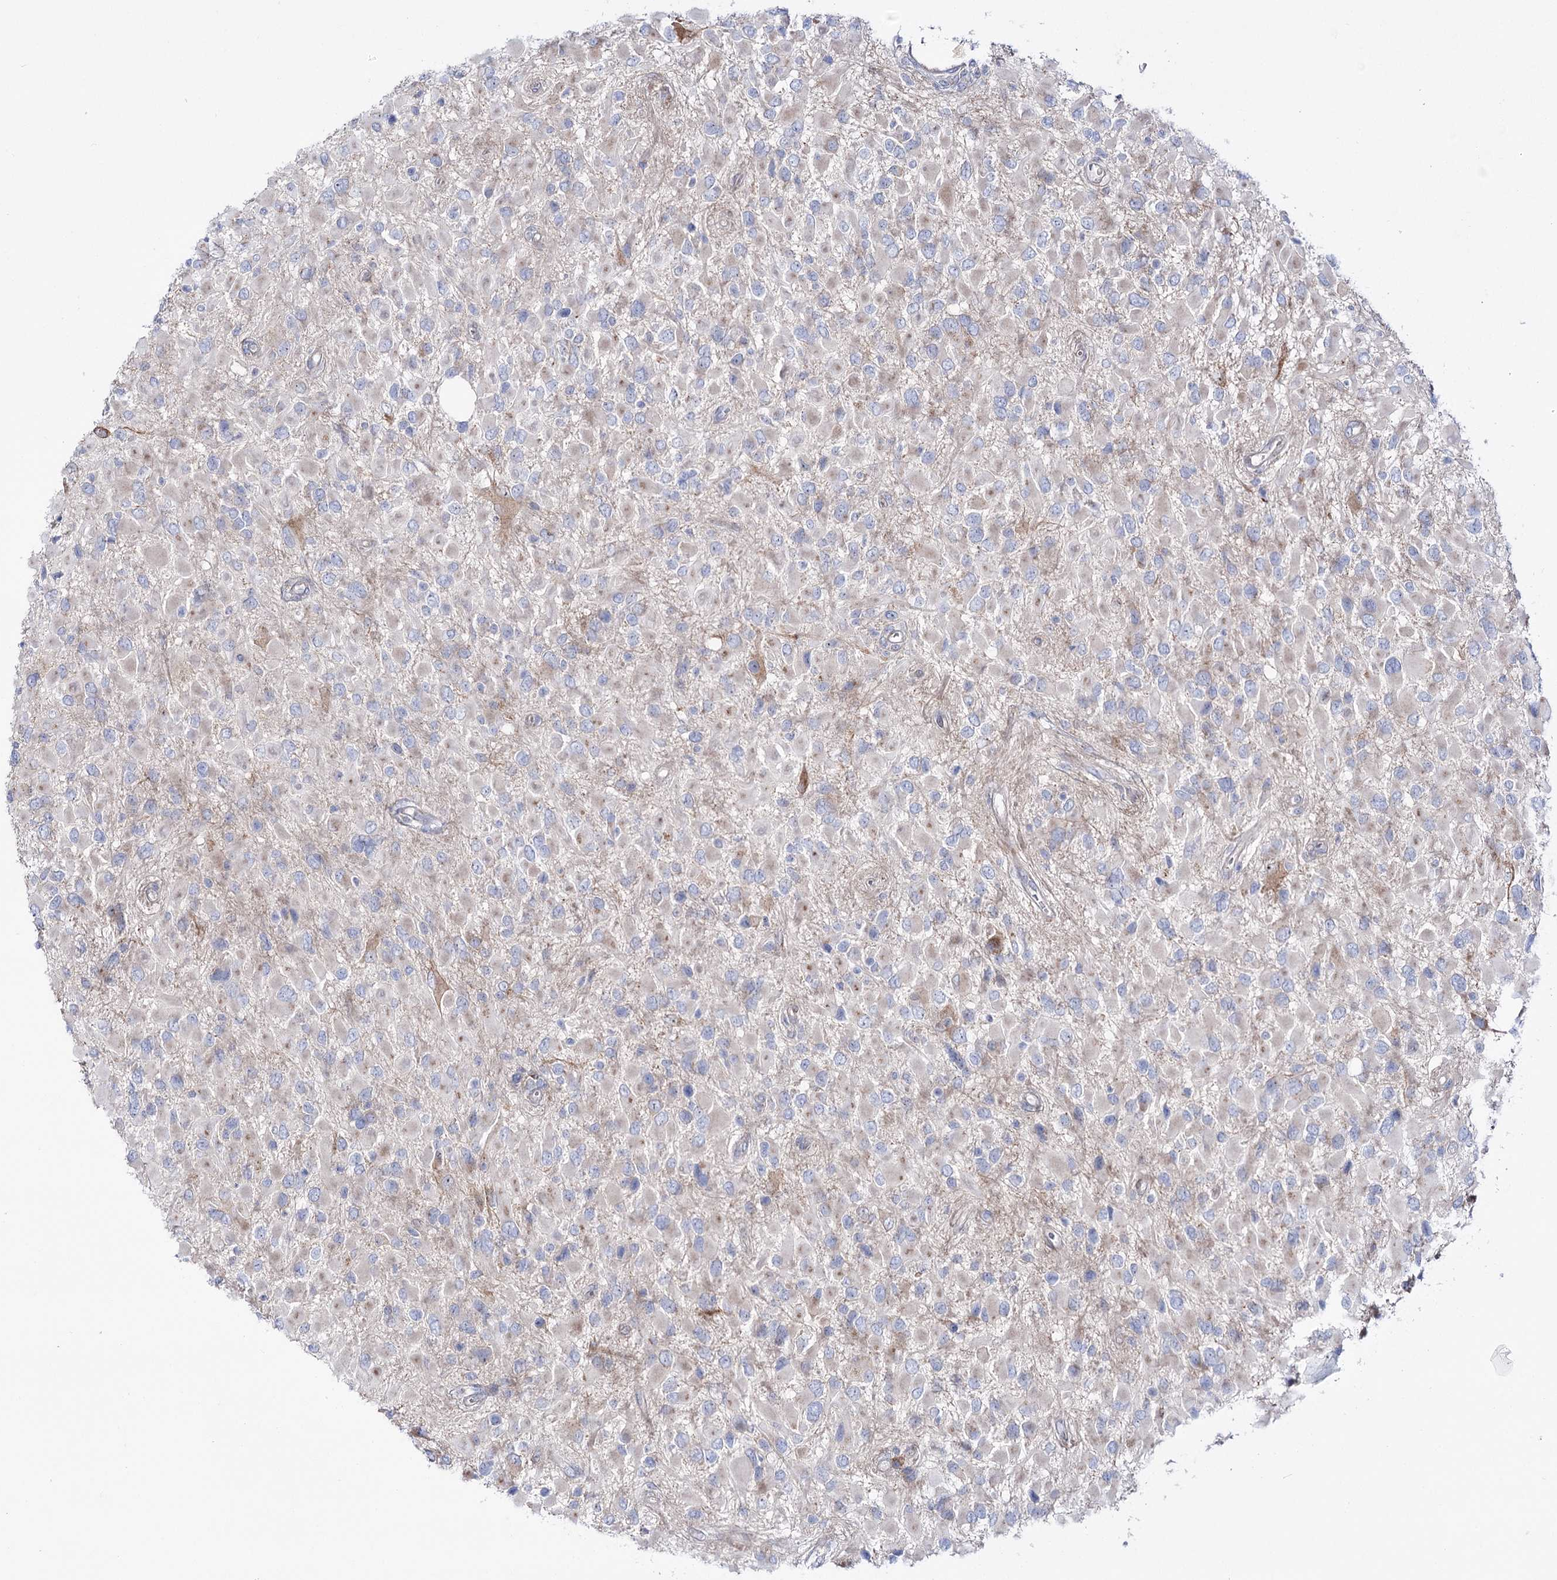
{"staining": {"intensity": "weak", "quantity": "<25%", "location": "cytoplasmic/membranous"}, "tissue": "glioma", "cell_type": "Tumor cells", "image_type": "cancer", "snomed": [{"axis": "morphology", "description": "Glioma, malignant, High grade"}, {"axis": "topography", "description": "Brain"}], "caption": "Tumor cells are negative for protein expression in human malignant glioma (high-grade).", "gene": "METTL5", "patient": {"sex": "male", "age": 53}}